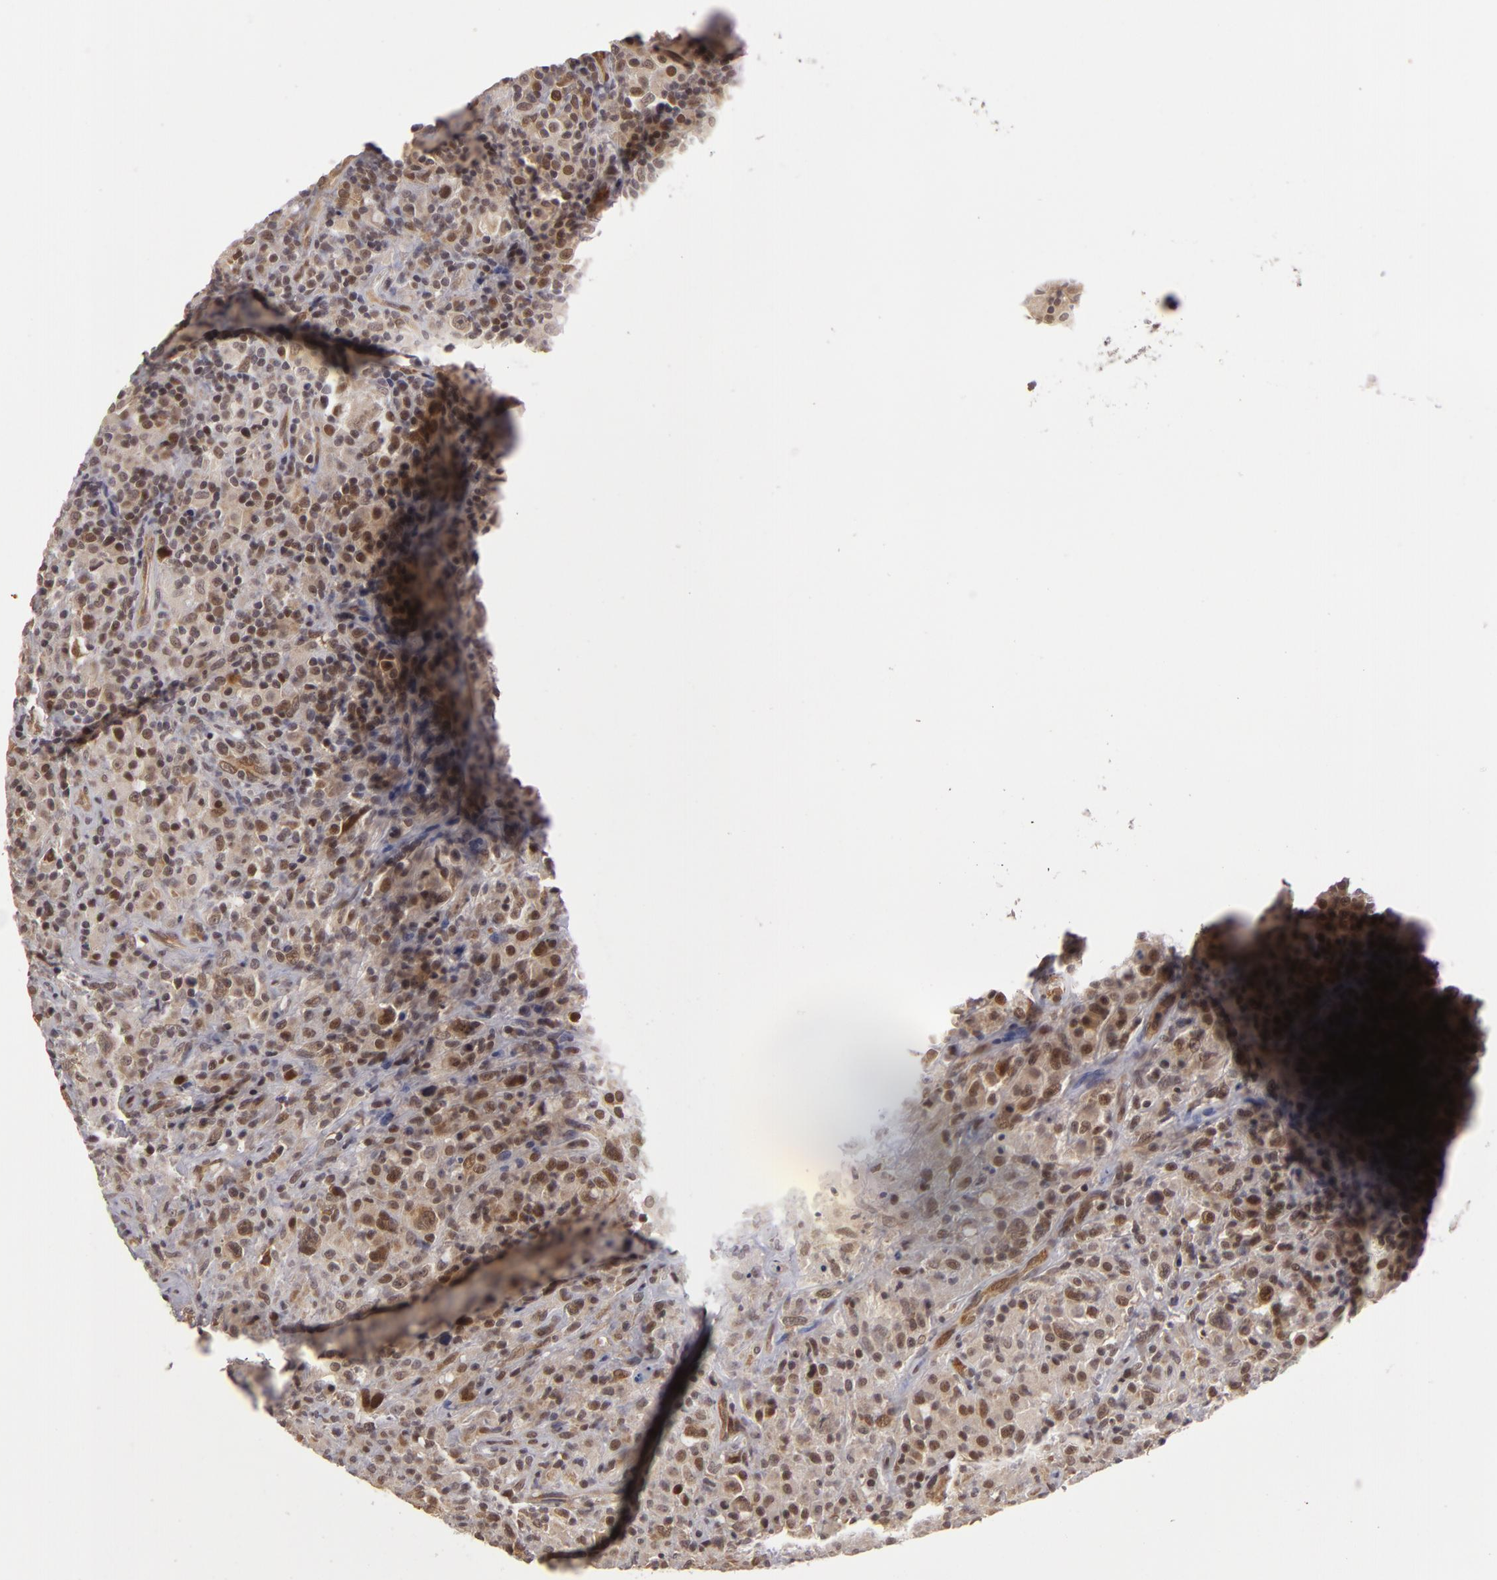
{"staining": {"intensity": "moderate", "quantity": ">75%", "location": "nuclear"}, "tissue": "lymphoma", "cell_type": "Tumor cells", "image_type": "cancer", "snomed": [{"axis": "morphology", "description": "Hodgkin's disease, NOS"}, {"axis": "topography", "description": "Lymph node"}], "caption": "Hodgkin's disease was stained to show a protein in brown. There is medium levels of moderate nuclear positivity in about >75% of tumor cells. (DAB (3,3'-diaminobenzidine) IHC, brown staining for protein, blue staining for nuclei).", "gene": "ZNF133", "patient": {"sex": "male", "age": 46}}